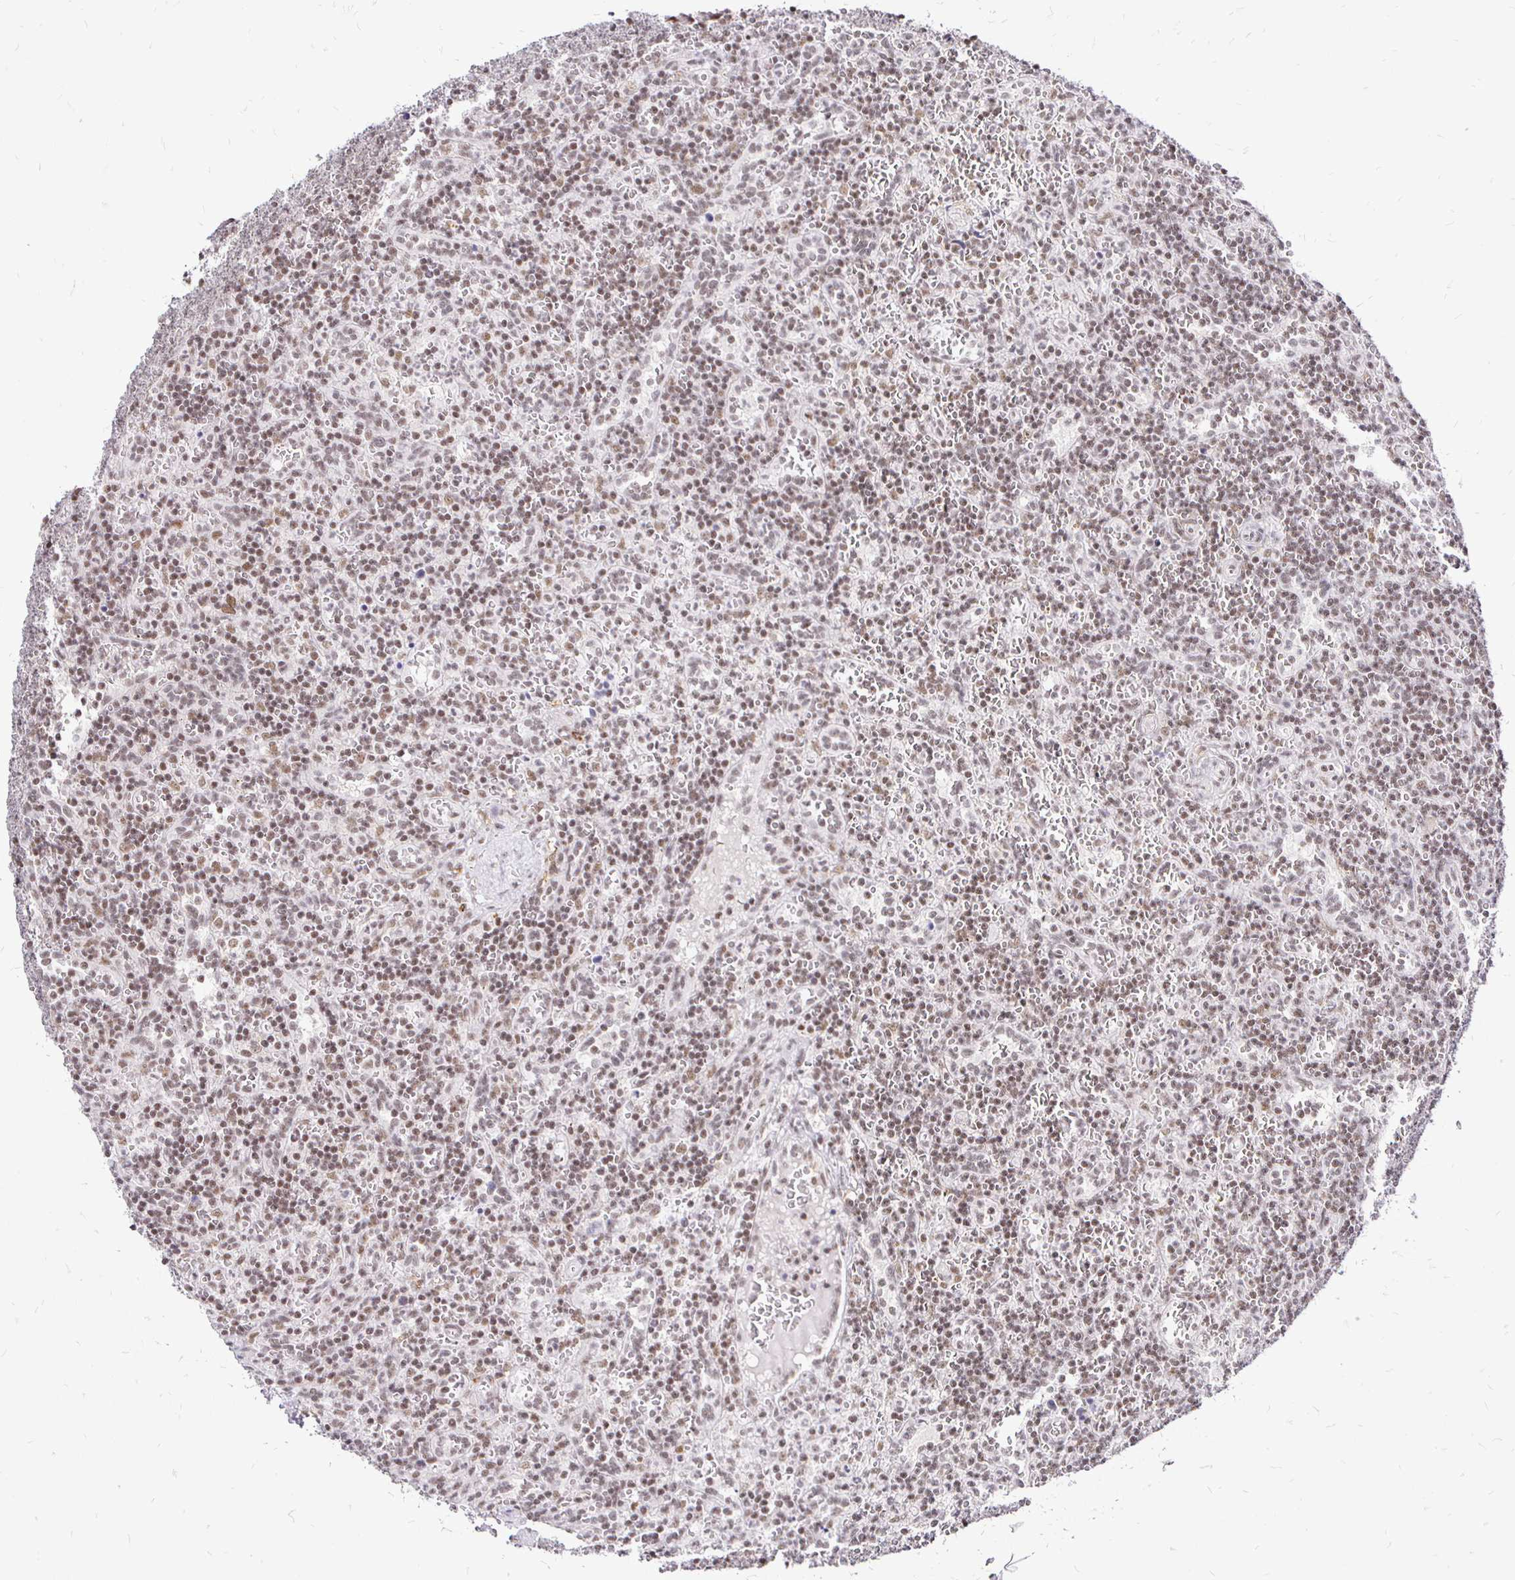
{"staining": {"intensity": "weak", "quantity": ">75%", "location": "nuclear"}, "tissue": "lymphoma", "cell_type": "Tumor cells", "image_type": "cancer", "snomed": [{"axis": "morphology", "description": "Malignant lymphoma, non-Hodgkin's type, Low grade"}, {"axis": "topography", "description": "Spleen"}], "caption": "Tumor cells show low levels of weak nuclear expression in about >75% of cells in human lymphoma. The protein of interest is shown in brown color, while the nuclei are stained blue.", "gene": "SIN3A", "patient": {"sex": "male", "age": 73}}